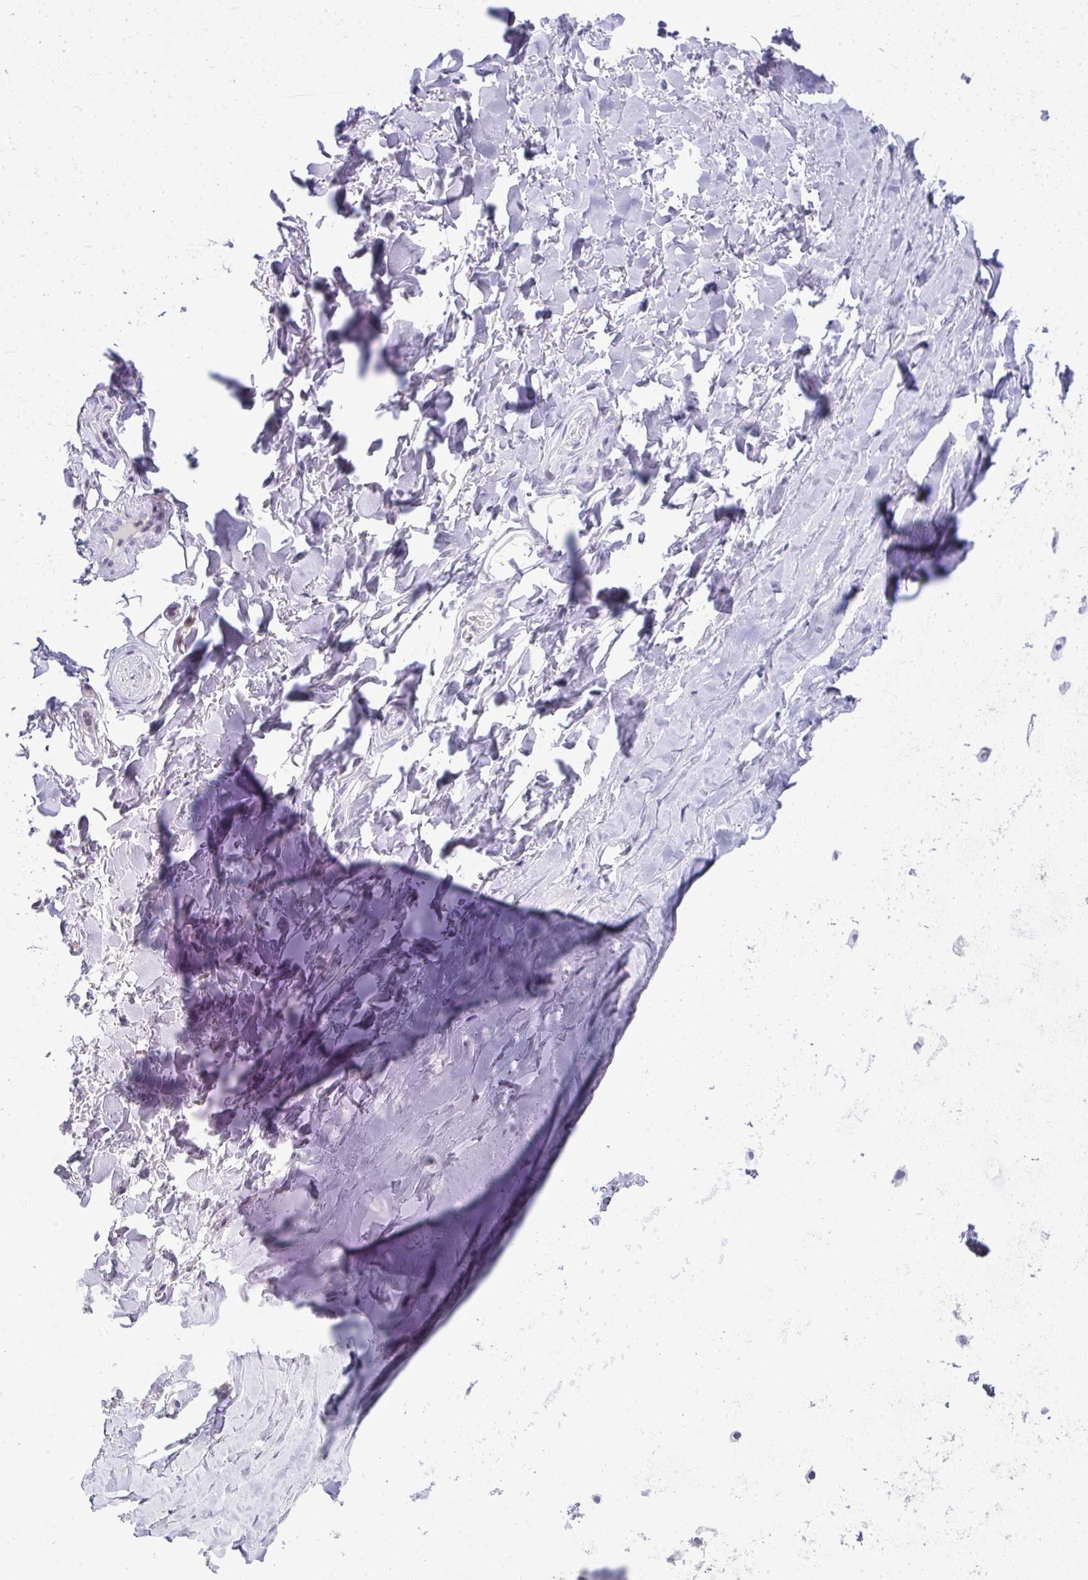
{"staining": {"intensity": "negative", "quantity": "none", "location": "none"}, "tissue": "soft tissue", "cell_type": "Chondrocytes", "image_type": "normal", "snomed": [{"axis": "morphology", "description": "Normal tissue, NOS"}, {"axis": "topography", "description": "Cartilage tissue"}, {"axis": "topography", "description": "Nasopharynx"}, {"axis": "topography", "description": "Thyroid gland"}], "caption": "A high-resolution micrograph shows immunohistochemistry staining of benign soft tissue, which displays no significant staining in chondrocytes. The staining is performed using DAB brown chromogen with nuclei counter-stained in using hematoxylin.", "gene": "VPS4B", "patient": {"sex": "male", "age": 63}}